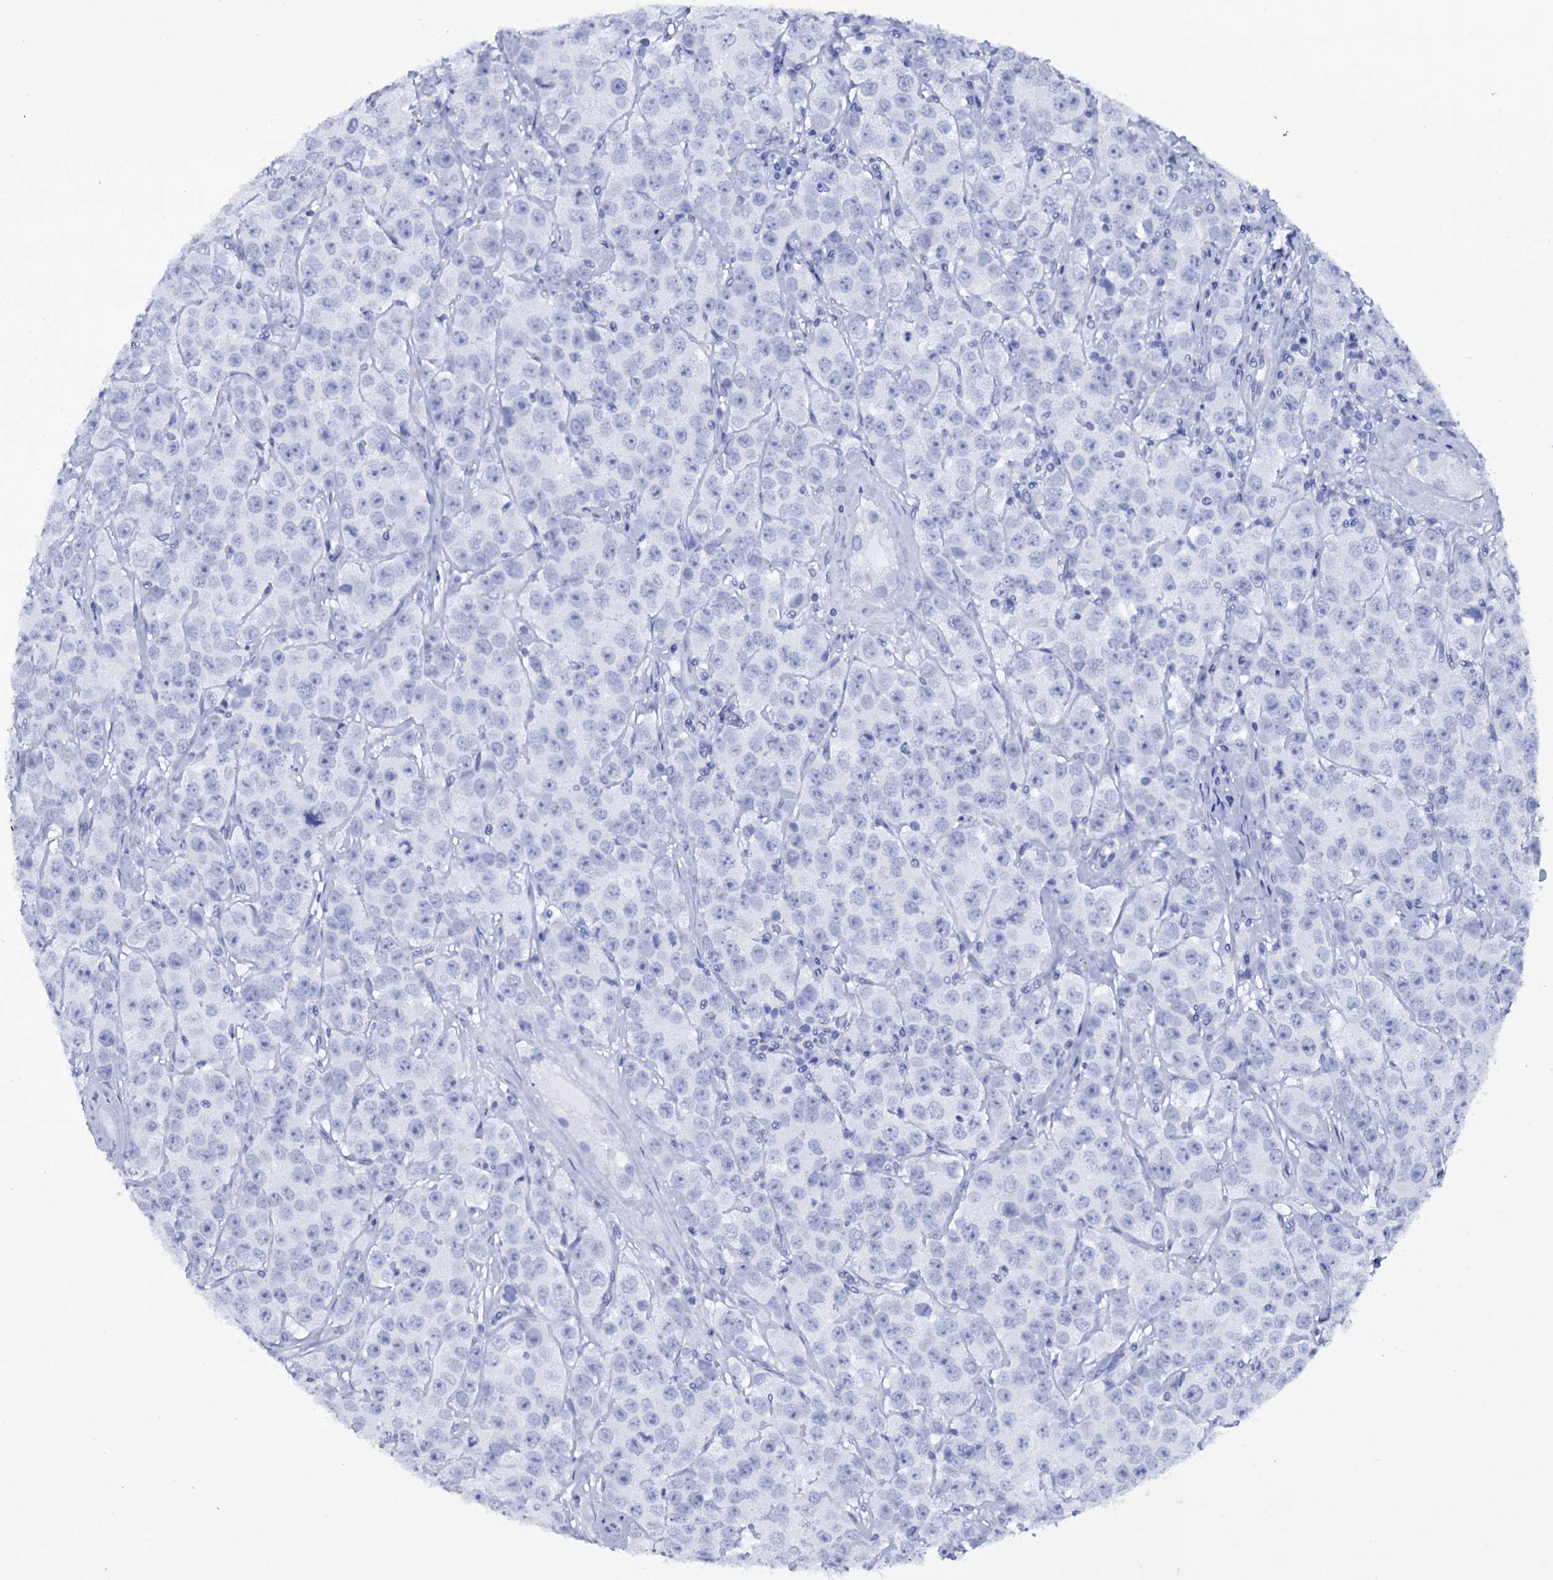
{"staining": {"intensity": "negative", "quantity": "none", "location": "none"}, "tissue": "testis cancer", "cell_type": "Tumor cells", "image_type": "cancer", "snomed": [{"axis": "morphology", "description": "Seminoma, NOS"}, {"axis": "topography", "description": "Testis"}], "caption": "This is a micrograph of immunohistochemistry staining of testis cancer, which shows no staining in tumor cells.", "gene": "ITPRID2", "patient": {"sex": "male", "age": 28}}